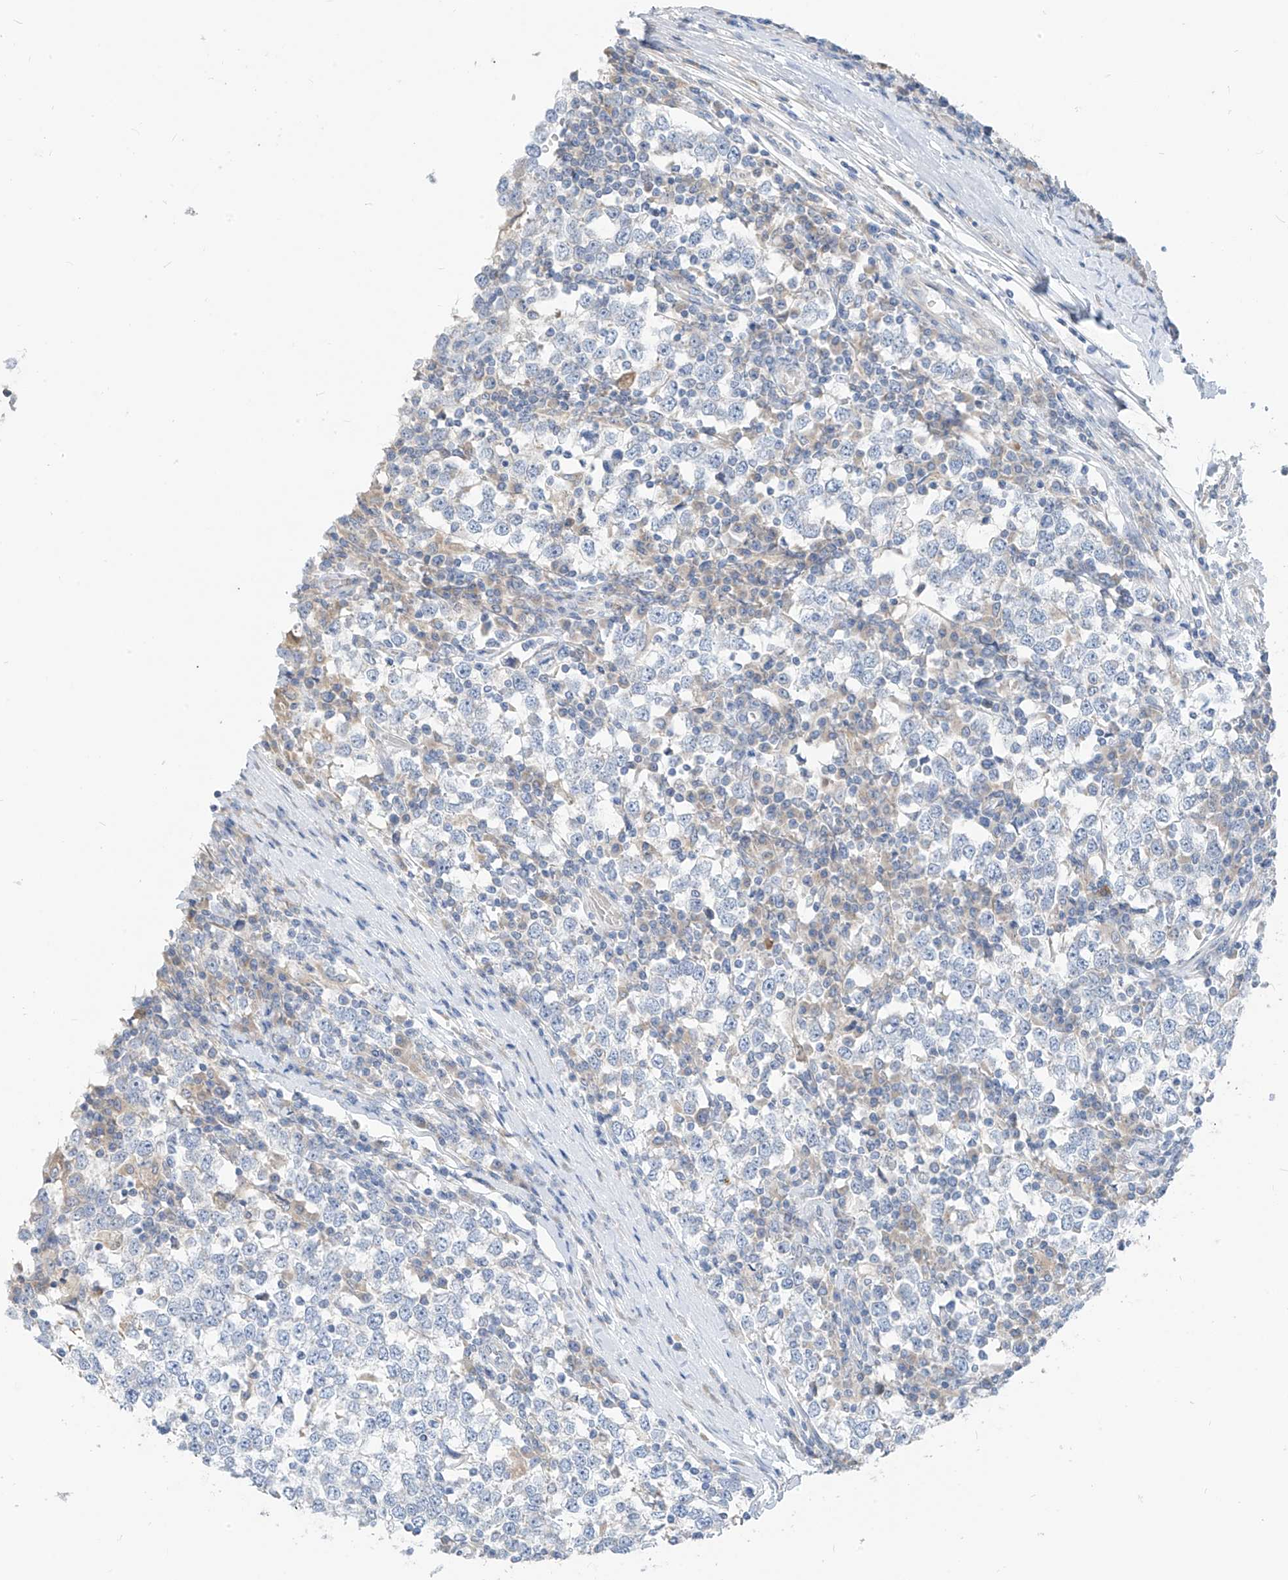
{"staining": {"intensity": "negative", "quantity": "none", "location": "none"}, "tissue": "testis cancer", "cell_type": "Tumor cells", "image_type": "cancer", "snomed": [{"axis": "morphology", "description": "Seminoma, NOS"}, {"axis": "topography", "description": "Testis"}], "caption": "An immunohistochemistry (IHC) histopathology image of testis seminoma is shown. There is no staining in tumor cells of testis seminoma.", "gene": "LDAH", "patient": {"sex": "male", "age": 65}}